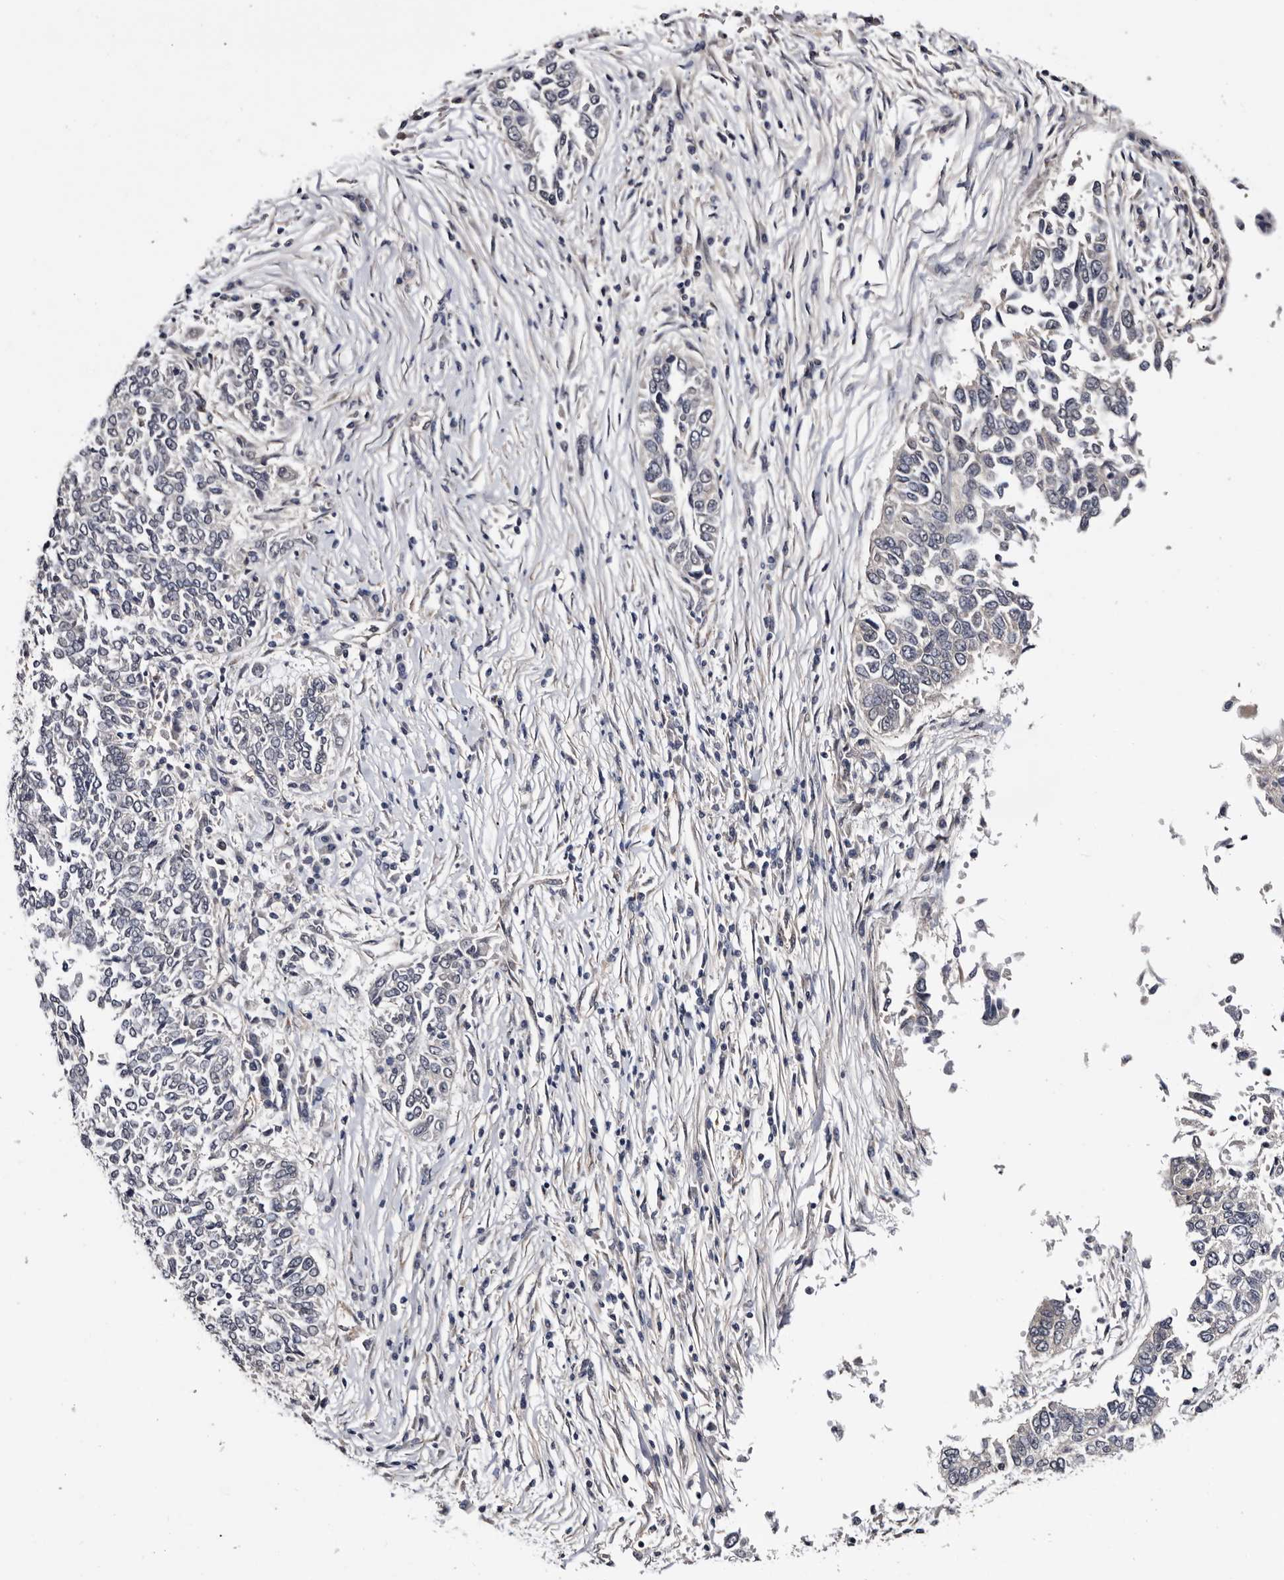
{"staining": {"intensity": "negative", "quantity": "none", "location": "none"}, "tissue": "lung cancer", "cell_type": "Tumor cells", "image_type": "cancer", "snomed": [{"axis": "morphology", "description": "Normal tissue, NOS"}, {"axis": "morphology", "description": "Squamous cell carcinoma, NOS"}, {"axis": "topography", "description": "Cartilage tissue"}, {"axis": "topography", "description": "Bronchus"}, {"axis": "topography", "description": "Lung"}, {"axis": "topography", "description": "Peripheral nerve tissue"}], "caption": "Human lung squamous cell carcinoma stained for a protein using immunohistochemistry (IHC) reveals no staining in tumor cells.", "gene": "ARMCX2", "patient": {"sex": "female", "age": 49}}